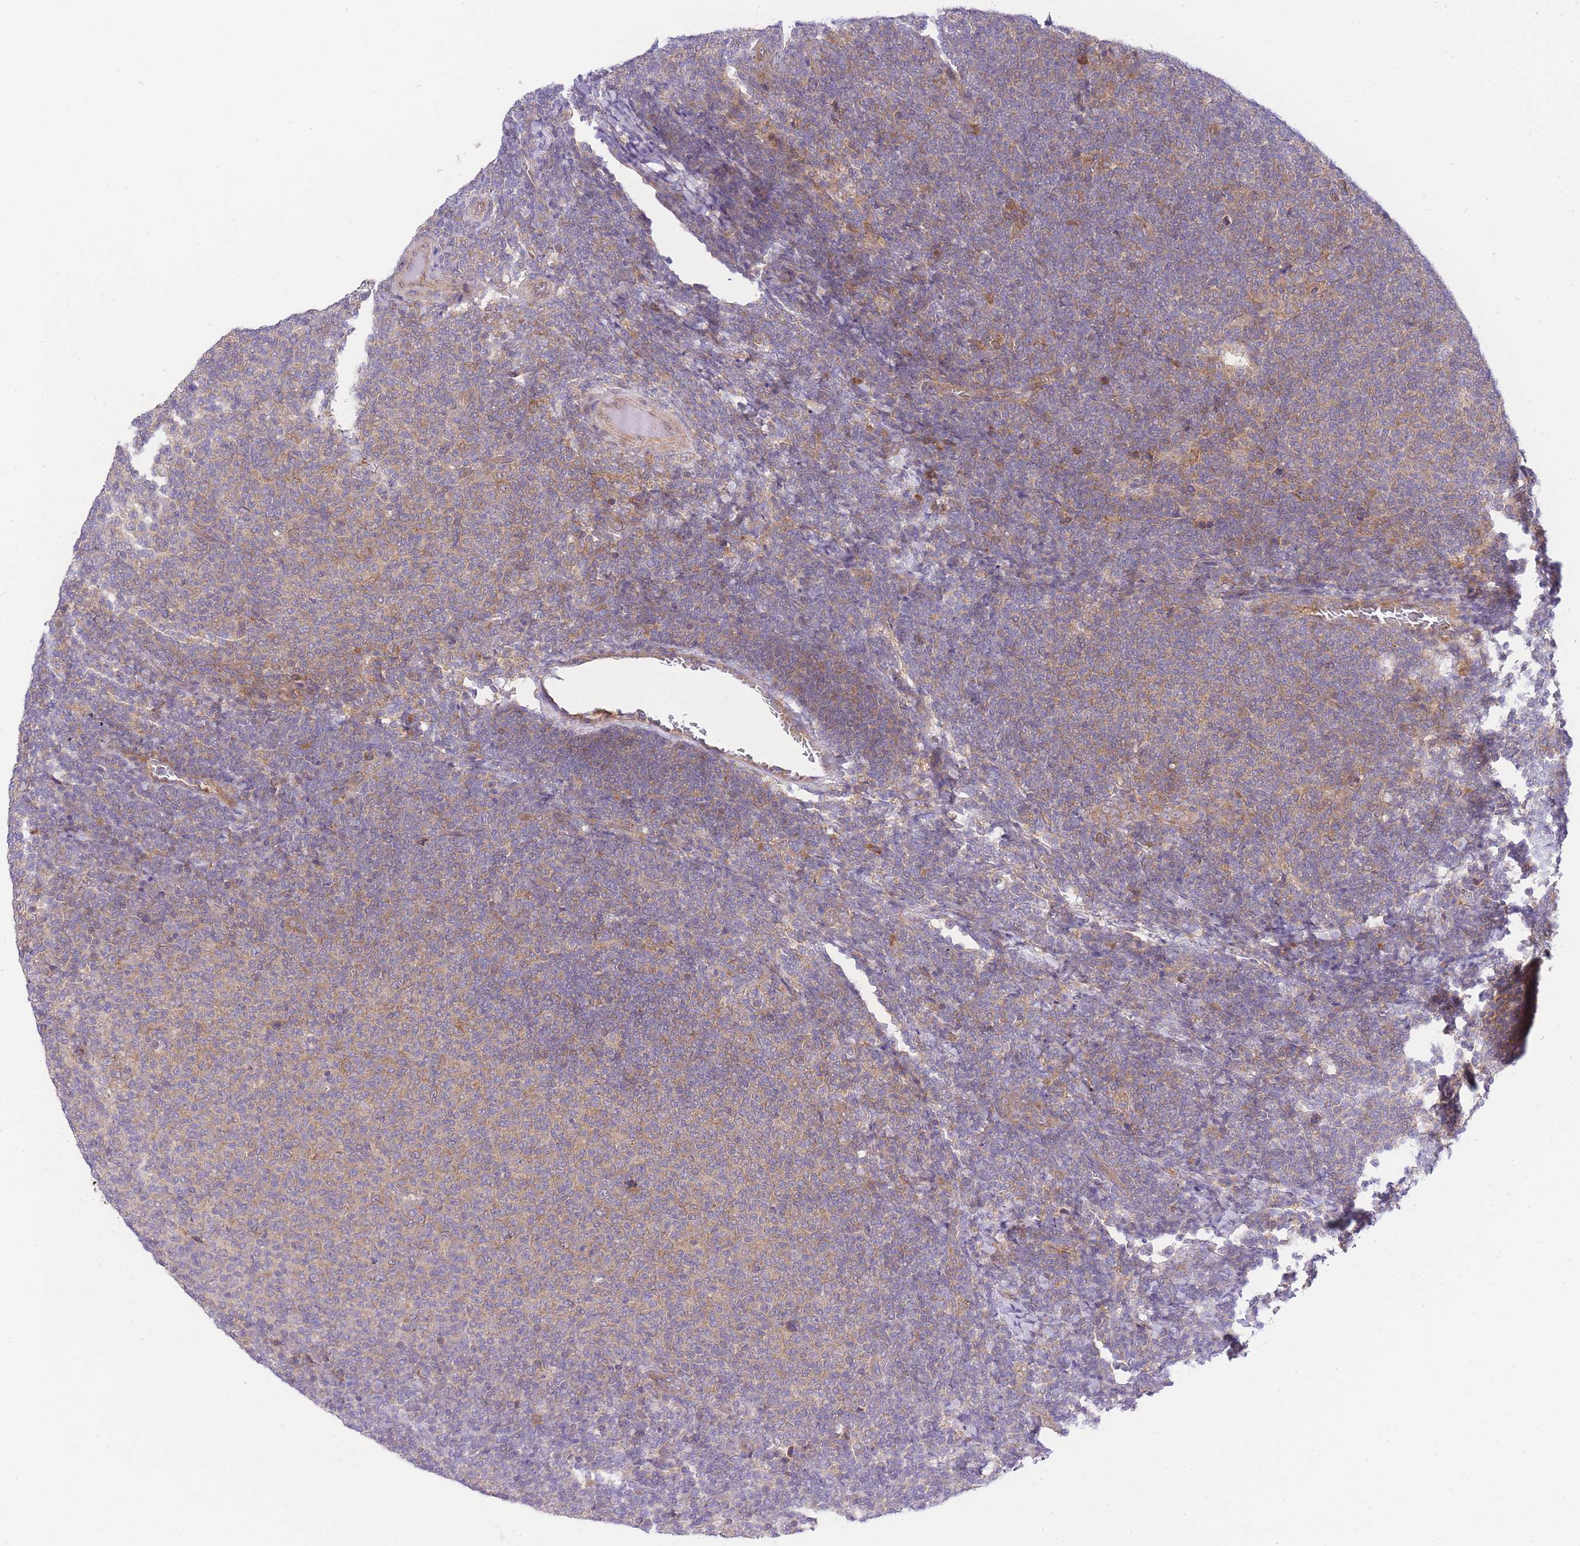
{"staining": {"intensity": "moderate", "quantity": ">75%", "location": "cytoplasmic/membranous"}, "tissue": "lymphoma", "cell_type": "Tumor cells", "image_type": "cancer", "snomed": [{"axis": "morphology", "description": "Malignant lymphoma, non-Hodgkin's type, Low grade"}, {"axis": "topography", "description": "Lymph node"}], "caption": "Protein staining reveals moderate cytoplasmic/membranous expression in about >75% of tumor cells in low-grade malignant lymphoma, non-Hodgkin's type.", "gene": "EIF2B2", "patient": {"sex": "male", "age": 66}}